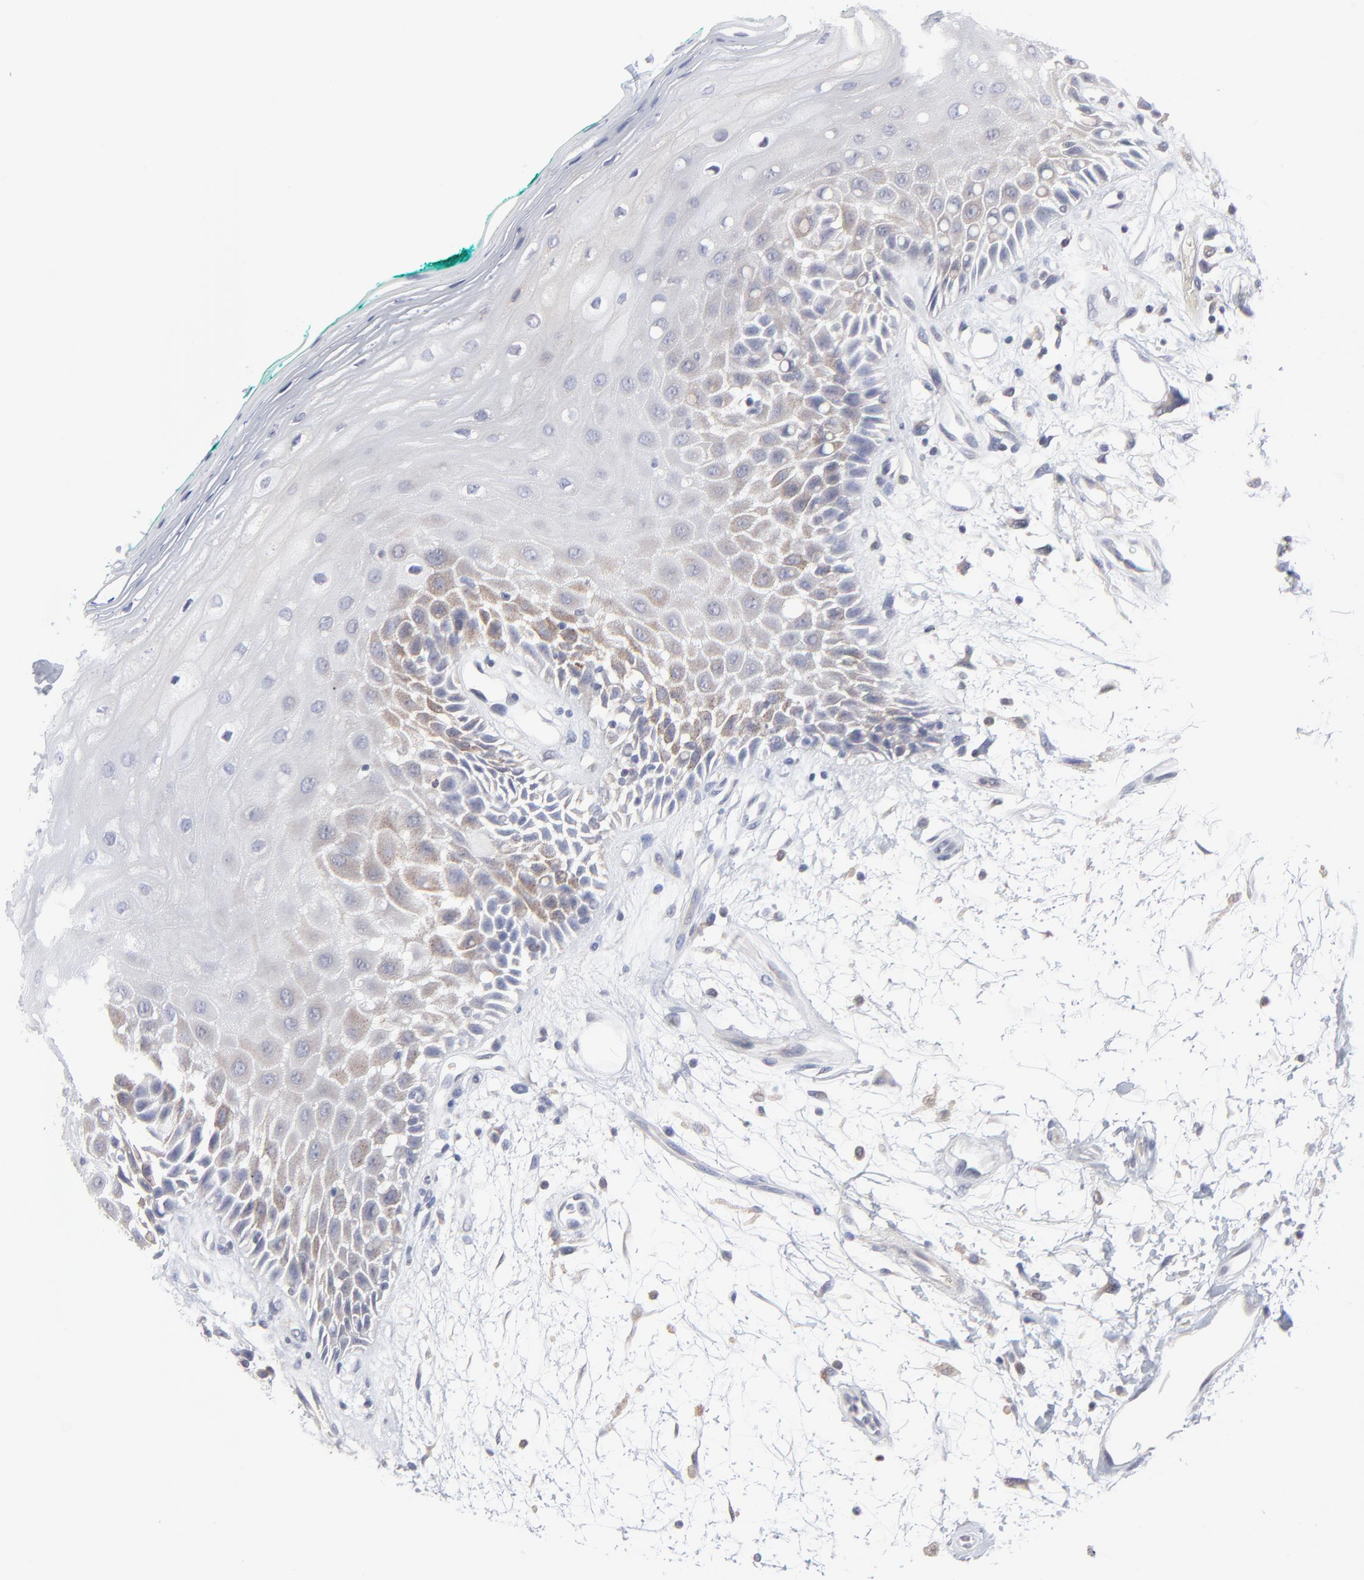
{"staining": {"intensity": "weak", "quantity": "<25%", "location": "cytoplasmic/membranous"}, "tissue": "oral mucosa", "cell_type": "Squamous epithelial cells", "image_type": "normal", "snomed": [{"axis": "morphology", "description": "Normal tissue, NOS"}, {"axis": "morphology", "description": "Squamous cell carcinoma, NOS"}, {"axis": "topography", "description": "Skeletal muscle"}, {"axis": "topography", "description": "Oral tissue"}, {"axis": "topography", "description": "Head-Neck"}], "caption": "Squamous epithelial cells show no significant staining in normal oral mucosa. (Brightfield microscopy of DAB (3,3'-diaminobenzidine) immunohistochemistry at high magnification).", "gene": "TRIM22", "patient": {"sex": "female", "age": 84}}